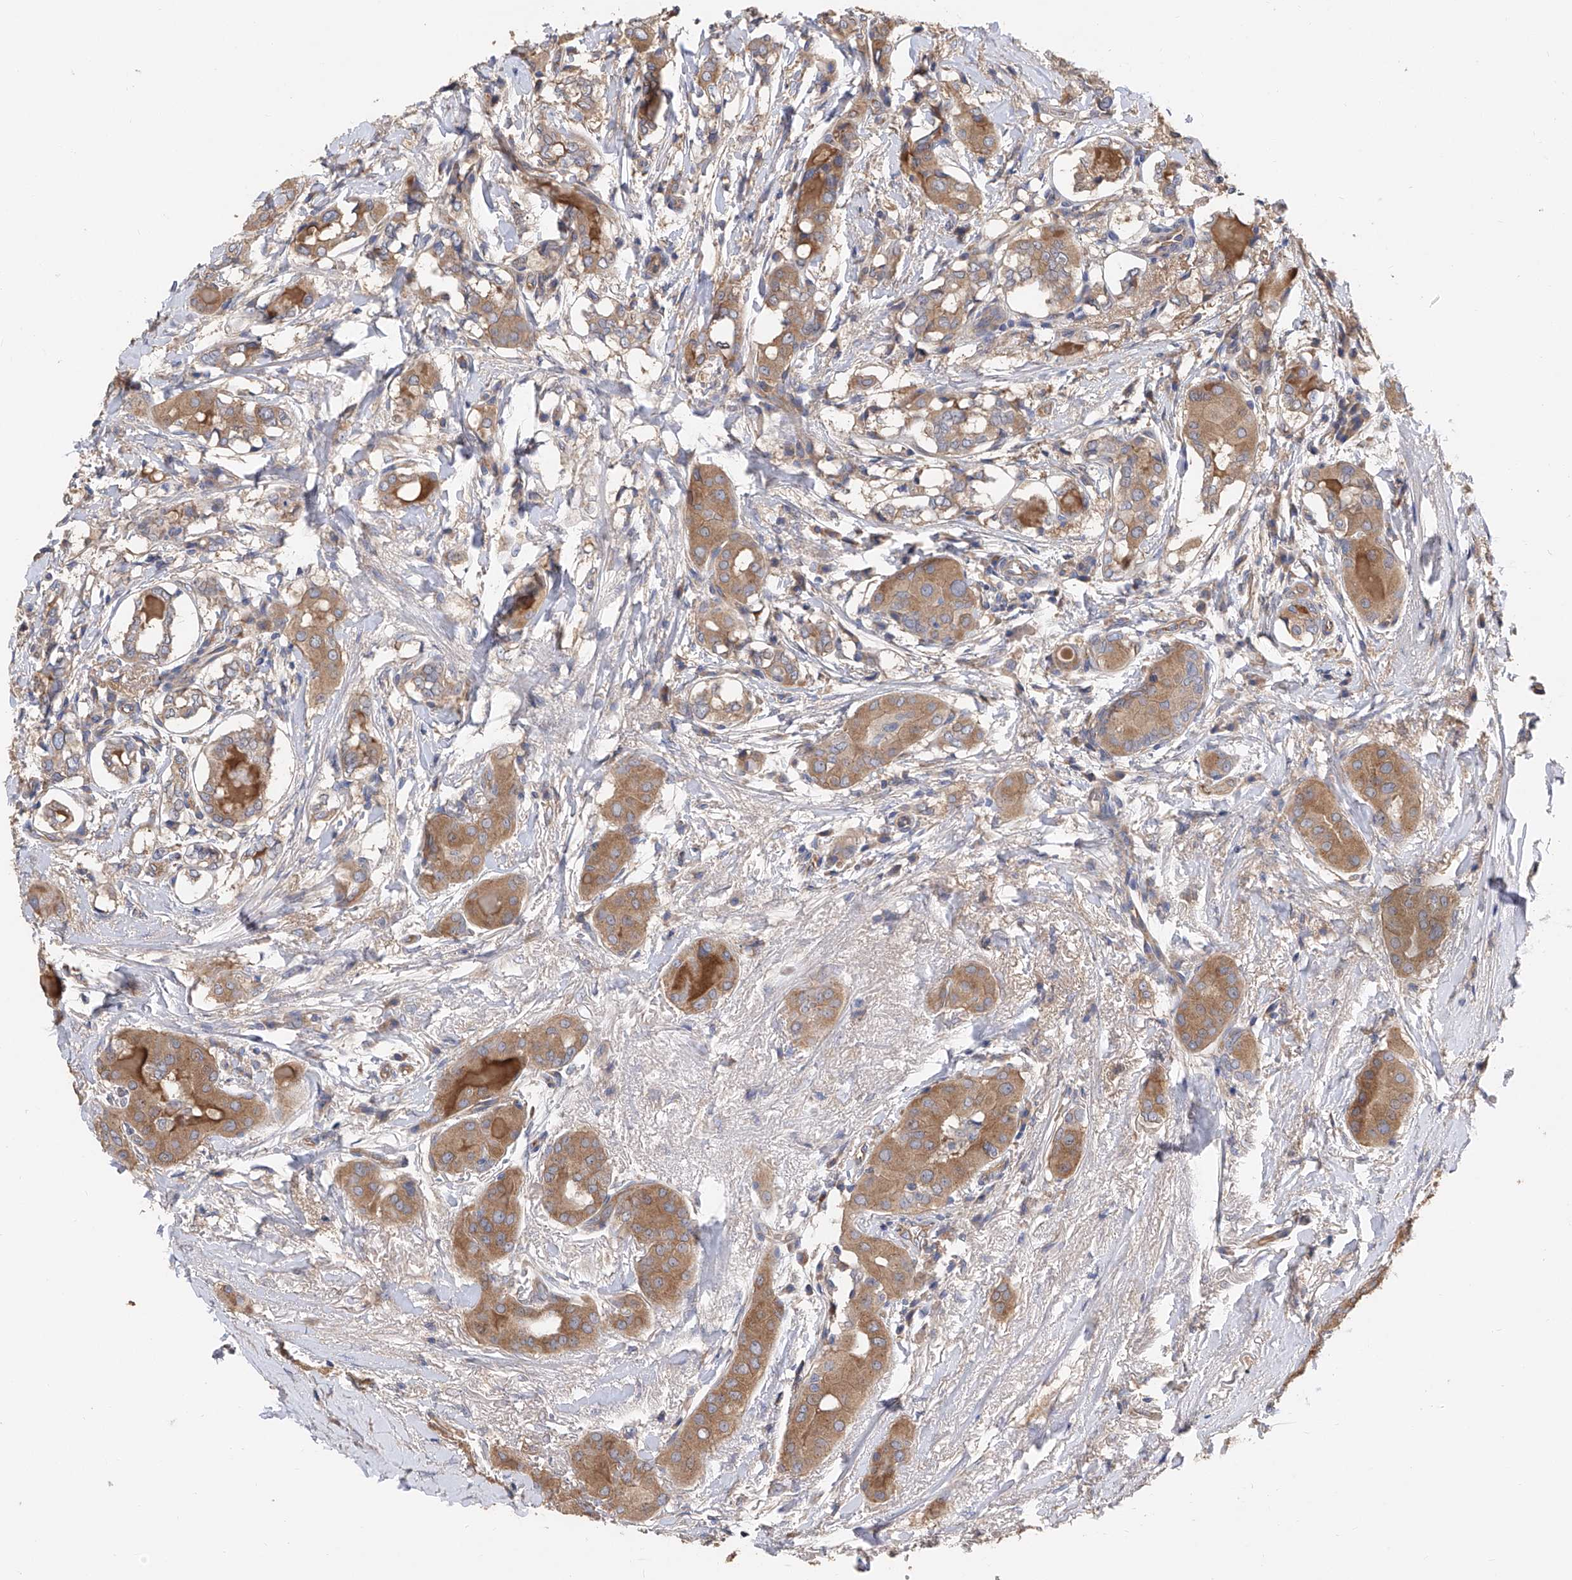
{"staining": {"intensity": "moderate", "quantity": ">75%", "location": "cytoplasmic/membranous"}, "tissue": "thyroid cancer", "cell_type": "Tumor cells", "image_type": "cancer", "snomed": [{"axis": "morphology", "description": "Papillary adenocarcinoma, NOS"}, {"axis": "topography", "description": "Thyroid gland"}], "caption": "About >75% of tumor cells in thyroid cancer (papillary adenocarcinoma) display moderate cytoplasmic/membranous protein expression as visualized by brown immunohistochemical staining.", "gene": "PTK2", "patient": {"sex": "male", "age": 33}}